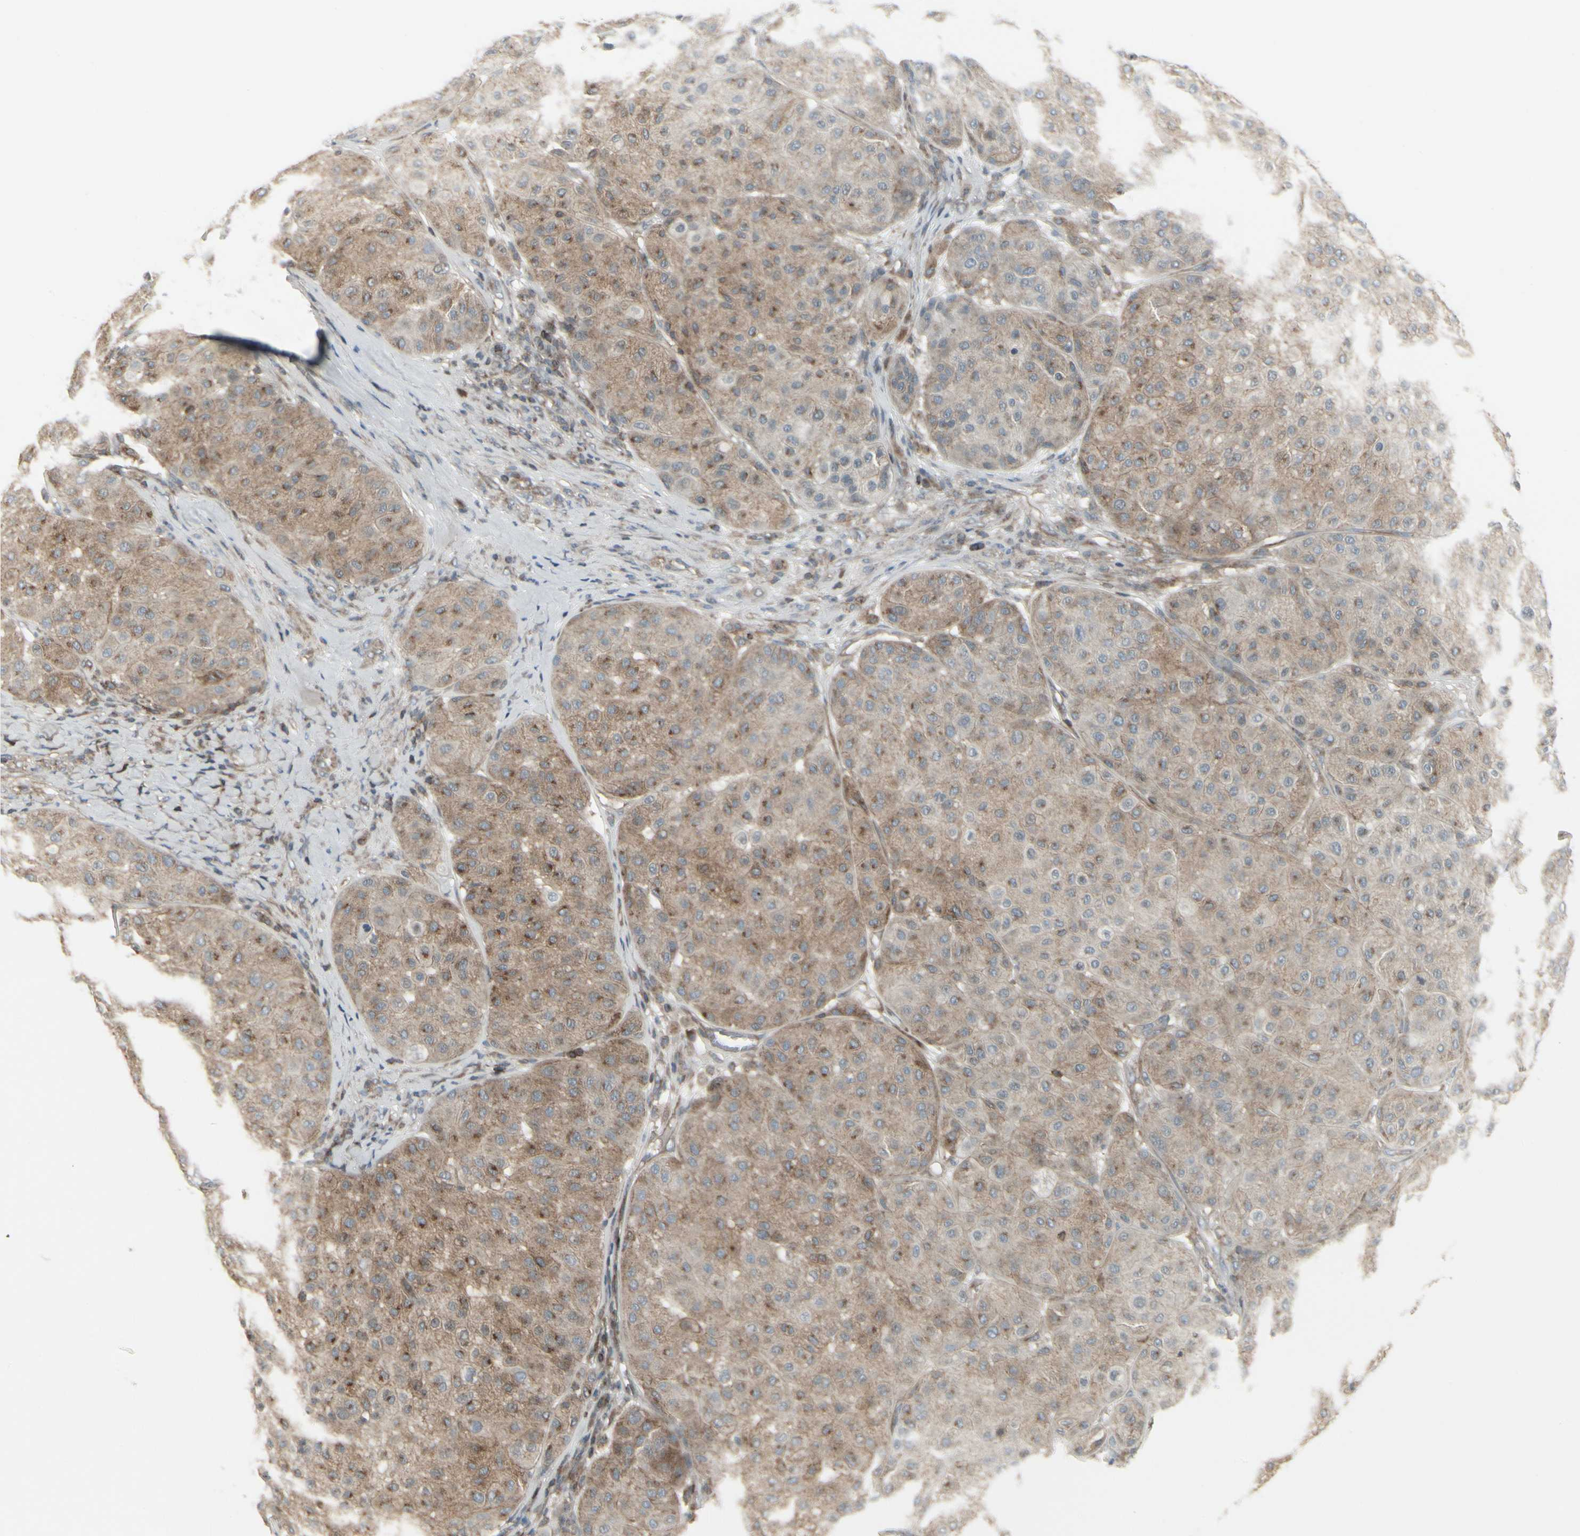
{"staining": {"intensity": "moderate", "quantity": ">75%", "location": "cytoplasmic/membranous"}, "tissue": "melanoma", "cell_type": "Tumor cells", "image_type": "cancer", "snomed": [{"axis": "morphology", "description": "Normal tissue, NOS"}, {"axis": "morphology", "description": "Malignant melanoma, Metastatic site"}, {"axis": "topography", "description": "Skin"}], "caption": "Immunohistochemistry photomicrograph of human melanoma stained for a protein (brown), which displays medium levels of moderate cytoplasmic/membranous positivity in about >75% of tumor cells.", "gene": "EPS15", "patient": {"sex": "male", "age": 41}}